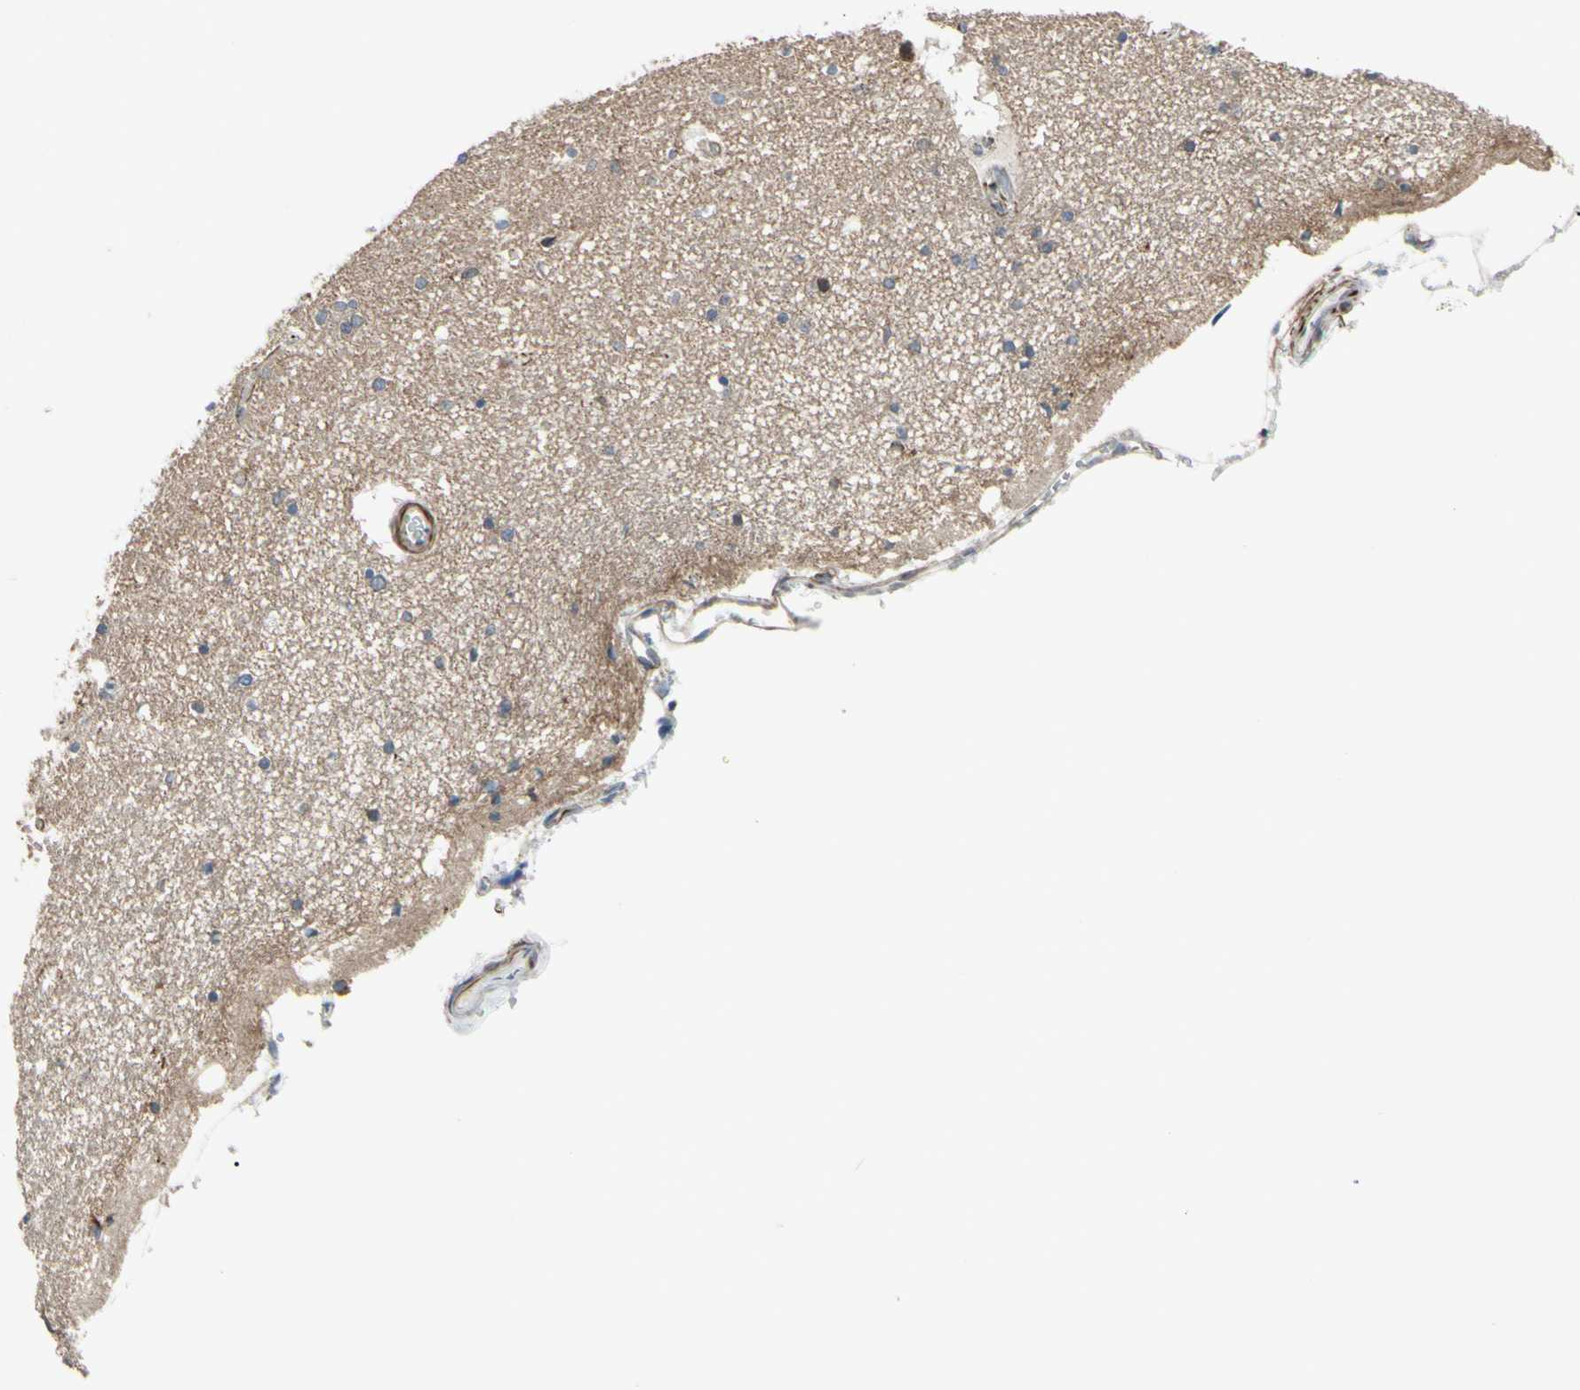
{"staining": {"intensity": "weak", "quantity": "<25%", "location": "cytoplasmic/membranous"}, "tissue": "hippocampus", "cell_type": "Glial cells", "image_type": "normal", "snomed": [{"axis": "morphology", "description": "Normal tissue, NOS"}, {"axis": "topography", "description": "Hippocampus"}], "caption": "Hippocampus was stained to show a protein in brown. There is no significant staining in glial cells. (DAB immunohistochemistry (IHC) visualized using brightfield microscopy, high magnification).", "gene": "FAM171B", "patient": {"sex": "female", "age": 54}}